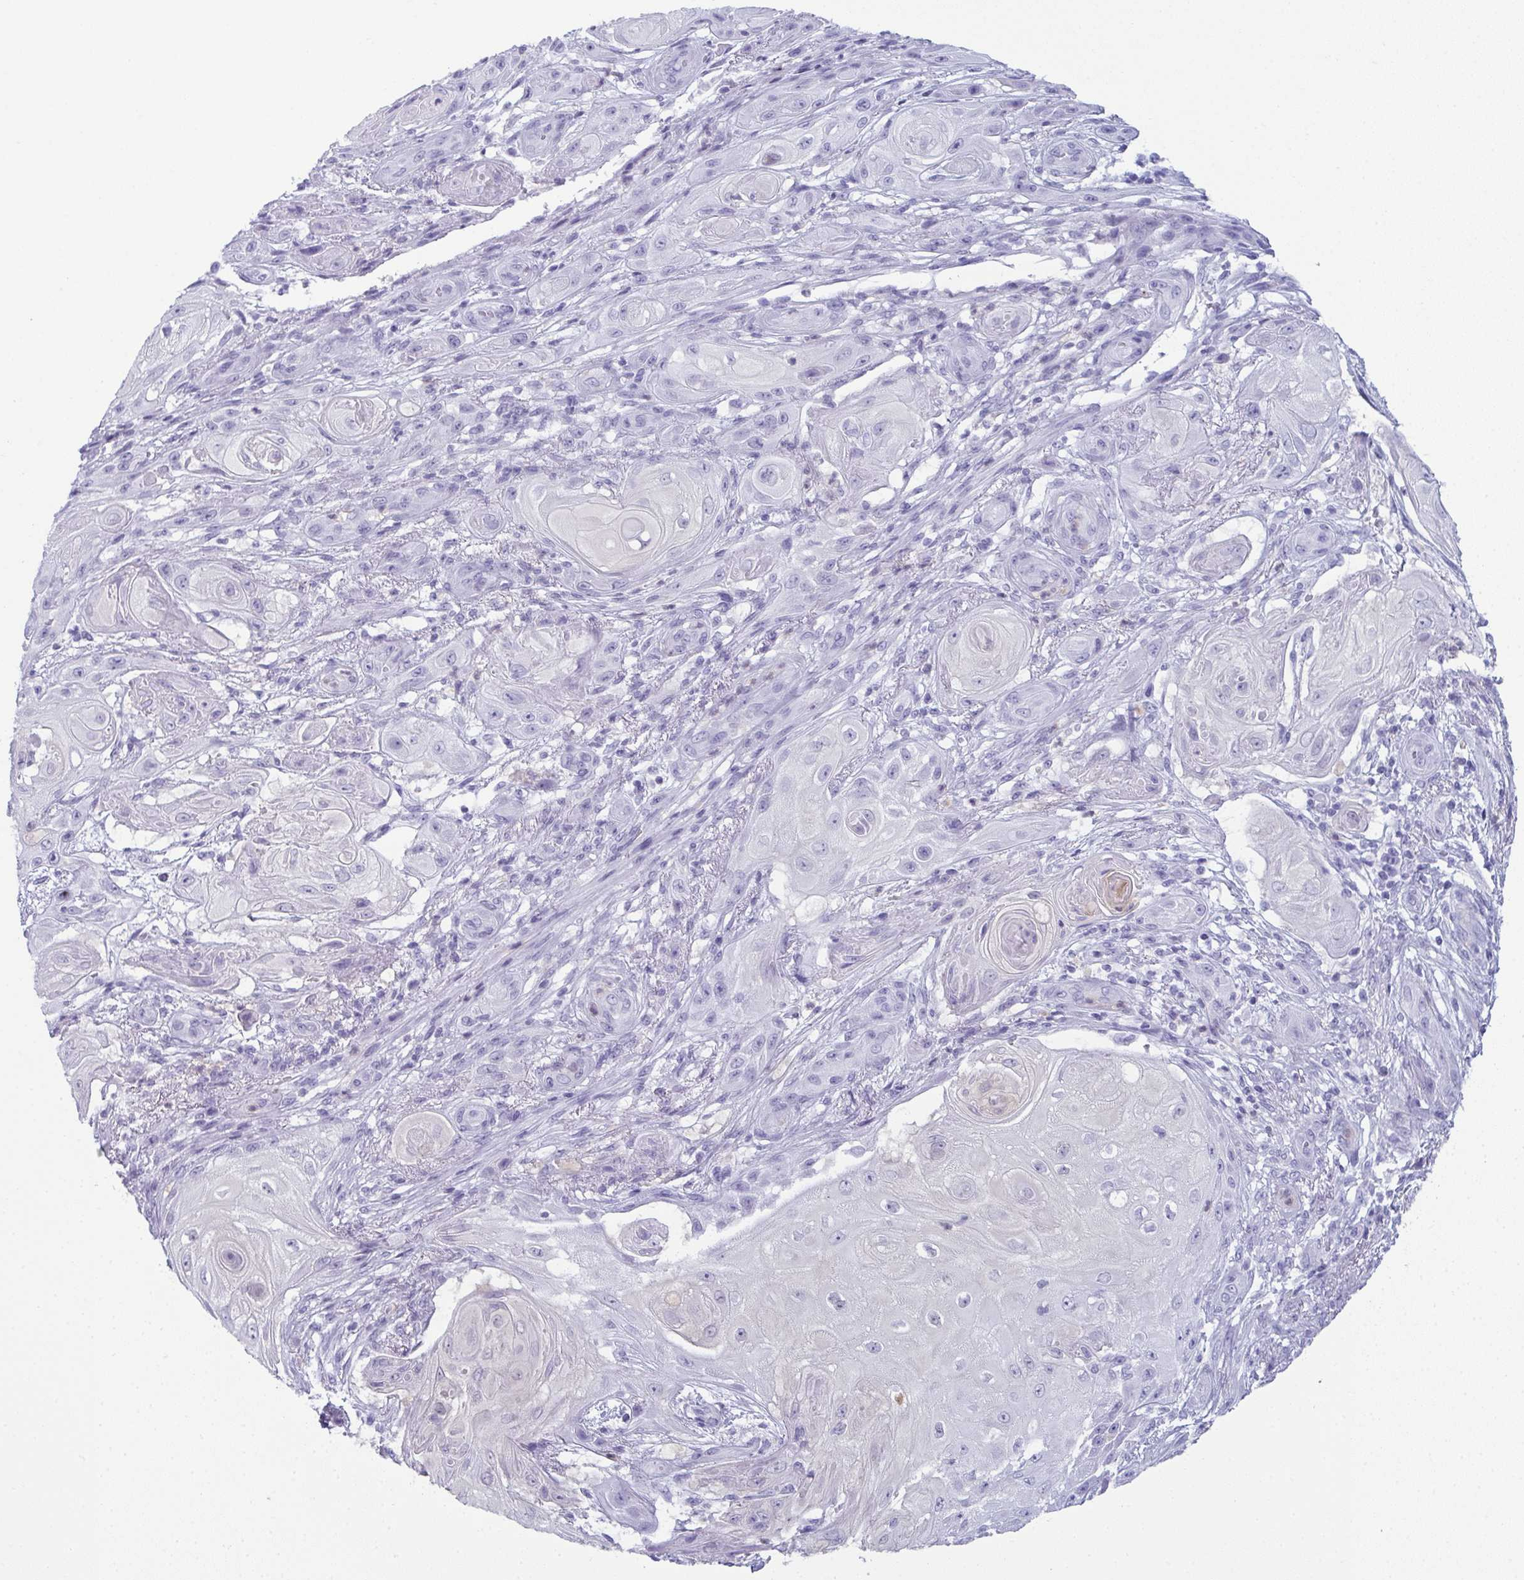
{"staining": {"intensity": "negative", "quantity": "none", "location": "none"}, "tissue": "skin cancer", "cell_type": "Tumor cells", "image_type": "cancer", "snomed": [{"axis": "morphology", "description": "Squamous cell carcinoma, NOS"}, {"axis": "topography", "description": "Skin"}], "caption": "This is an IHC histopathology image of skin squamous cell carcinoma. There is no staining in tumor cells.", "gene": "CDA", "patient": {"sex": "male", "age": 62}}